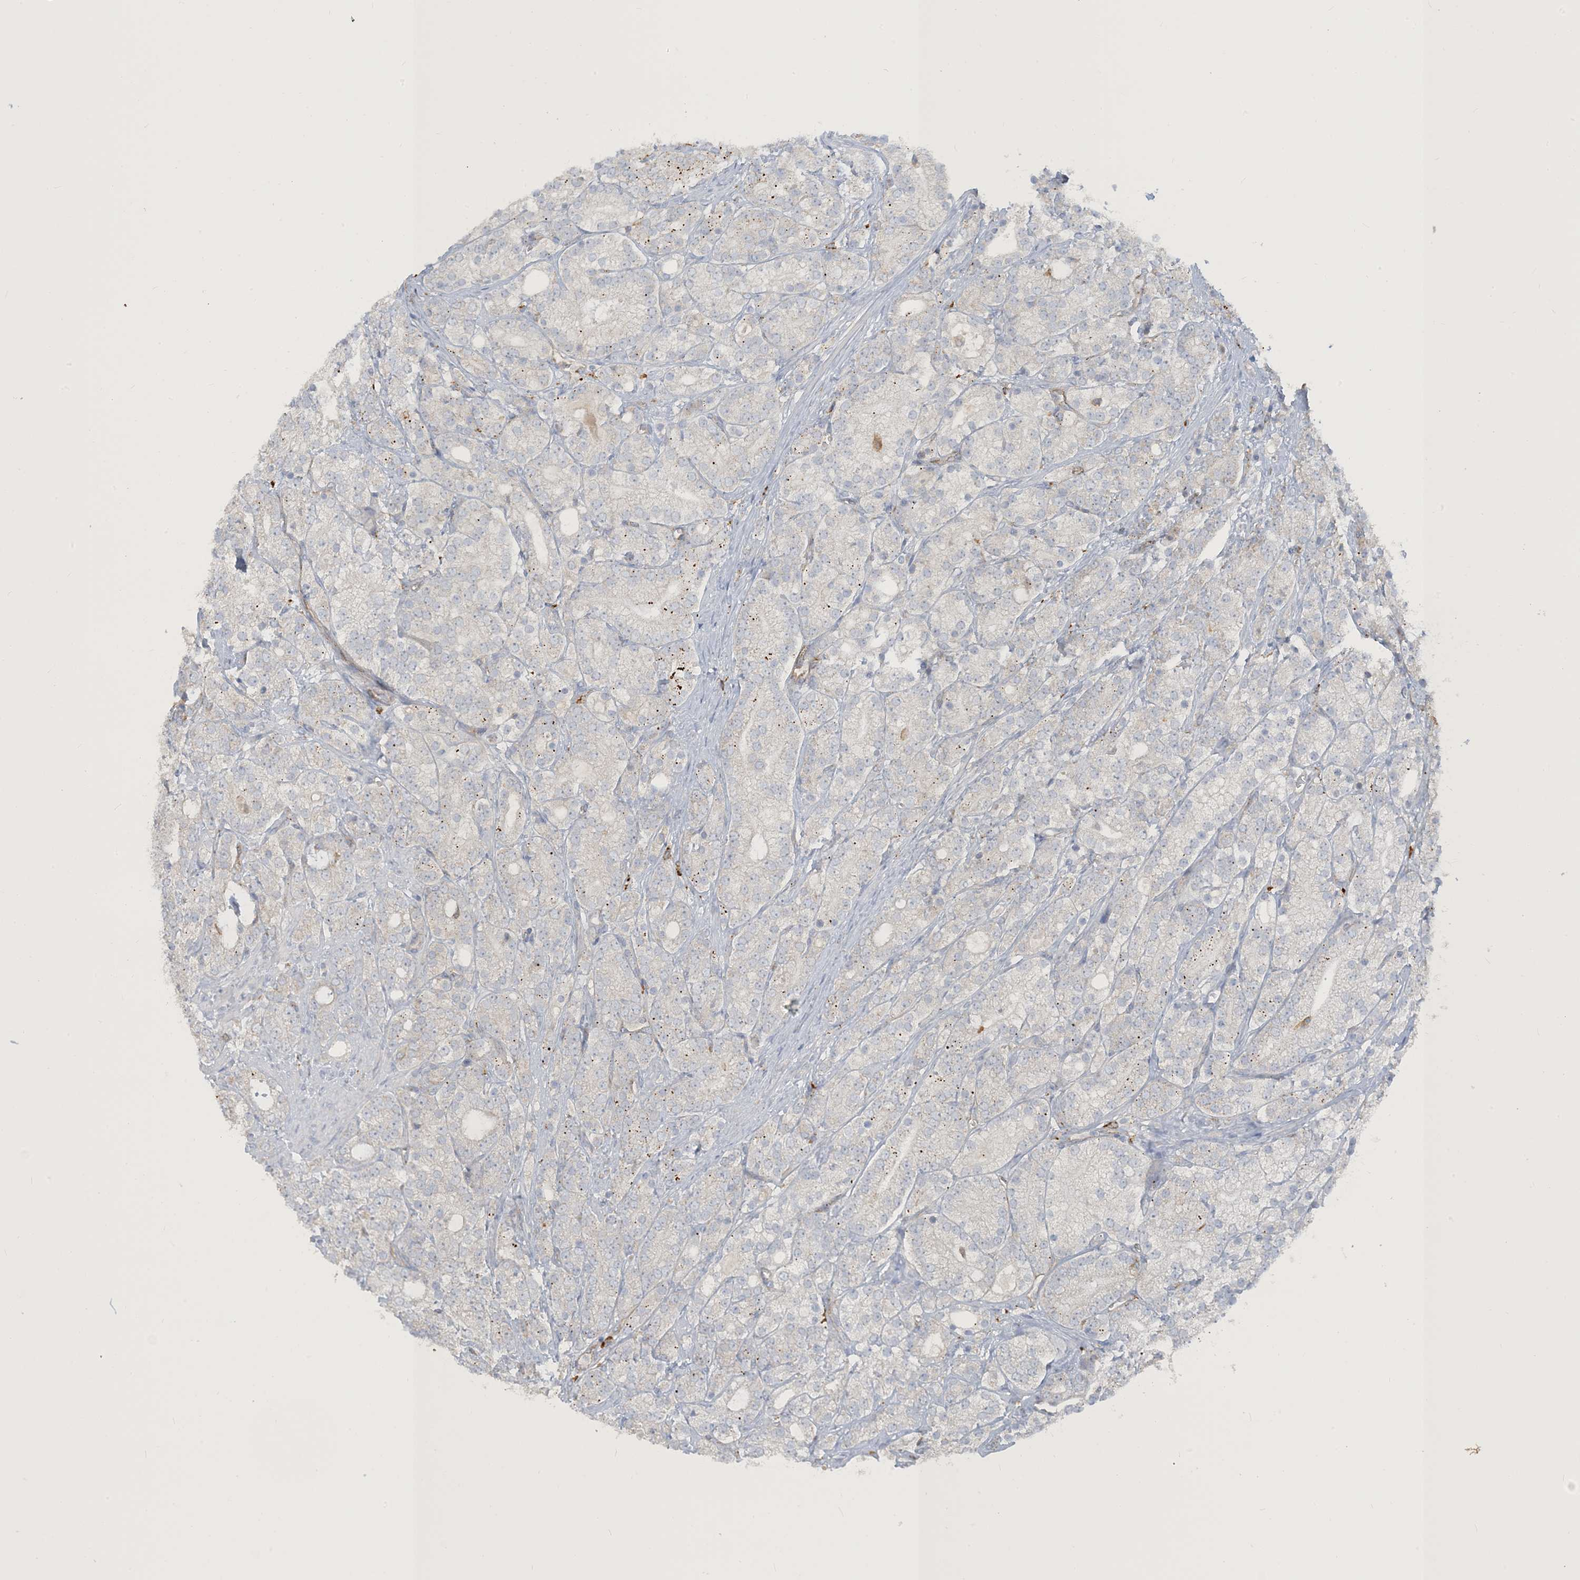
{"staining": {"intensity": "negative", "quantity": "none", "location": "none"}, "tissue": "prostate cancer", "cell_type": "Tumor cells", "image_type": "cancer", "snomed": [{"axis": "morphology", "description": "Adenocarcinoma, High grade"}, {"axis": "topography", "description": "Prostate"}], "caption": "The histopathology image exhibits no significant positivity in tumor cells of prostate high-grade adenocarcinoma.", "gene": "PEAR1", "patient": {"sex": "male", "age": 57}}